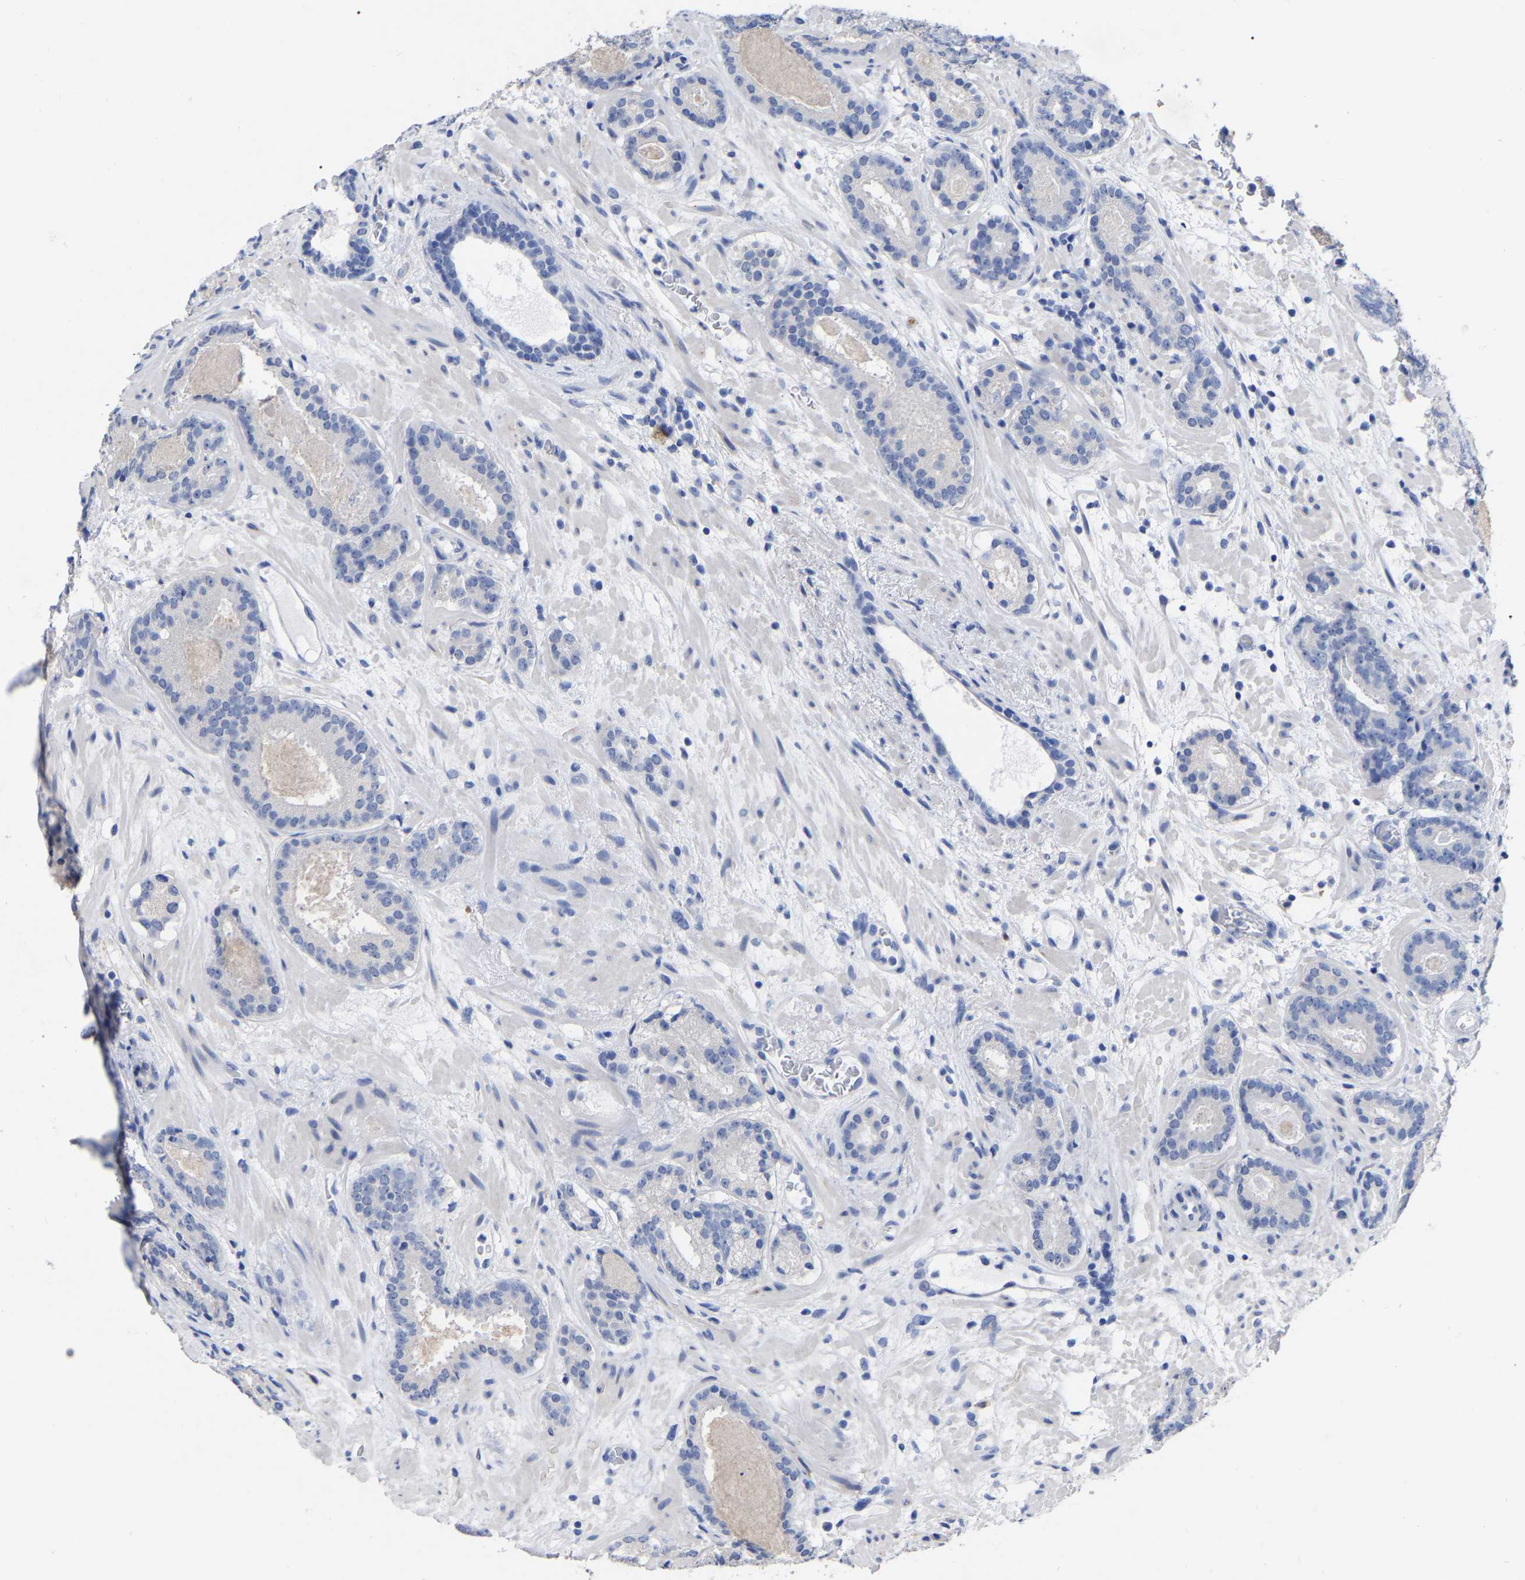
{"staining": {"intensity": "negative", "quantity": "none", "location": "none"}, "tissue": "prostate cancer", "cell_type": "Tumor cells", "image_type": "cancer", "snomed": [{"axis": "morphology", "description": "Adenocarcinoma, Low grade"}, {"axis": "topography", "description": "Prostate"}], "caption": "Immunohistochemical staining of human prostate cancer (low-grade adenocarcinoma) displays no significant expression in tumor cells.", "gene": "ANXA13", "patient": {"sex": "male", "age": 69}}